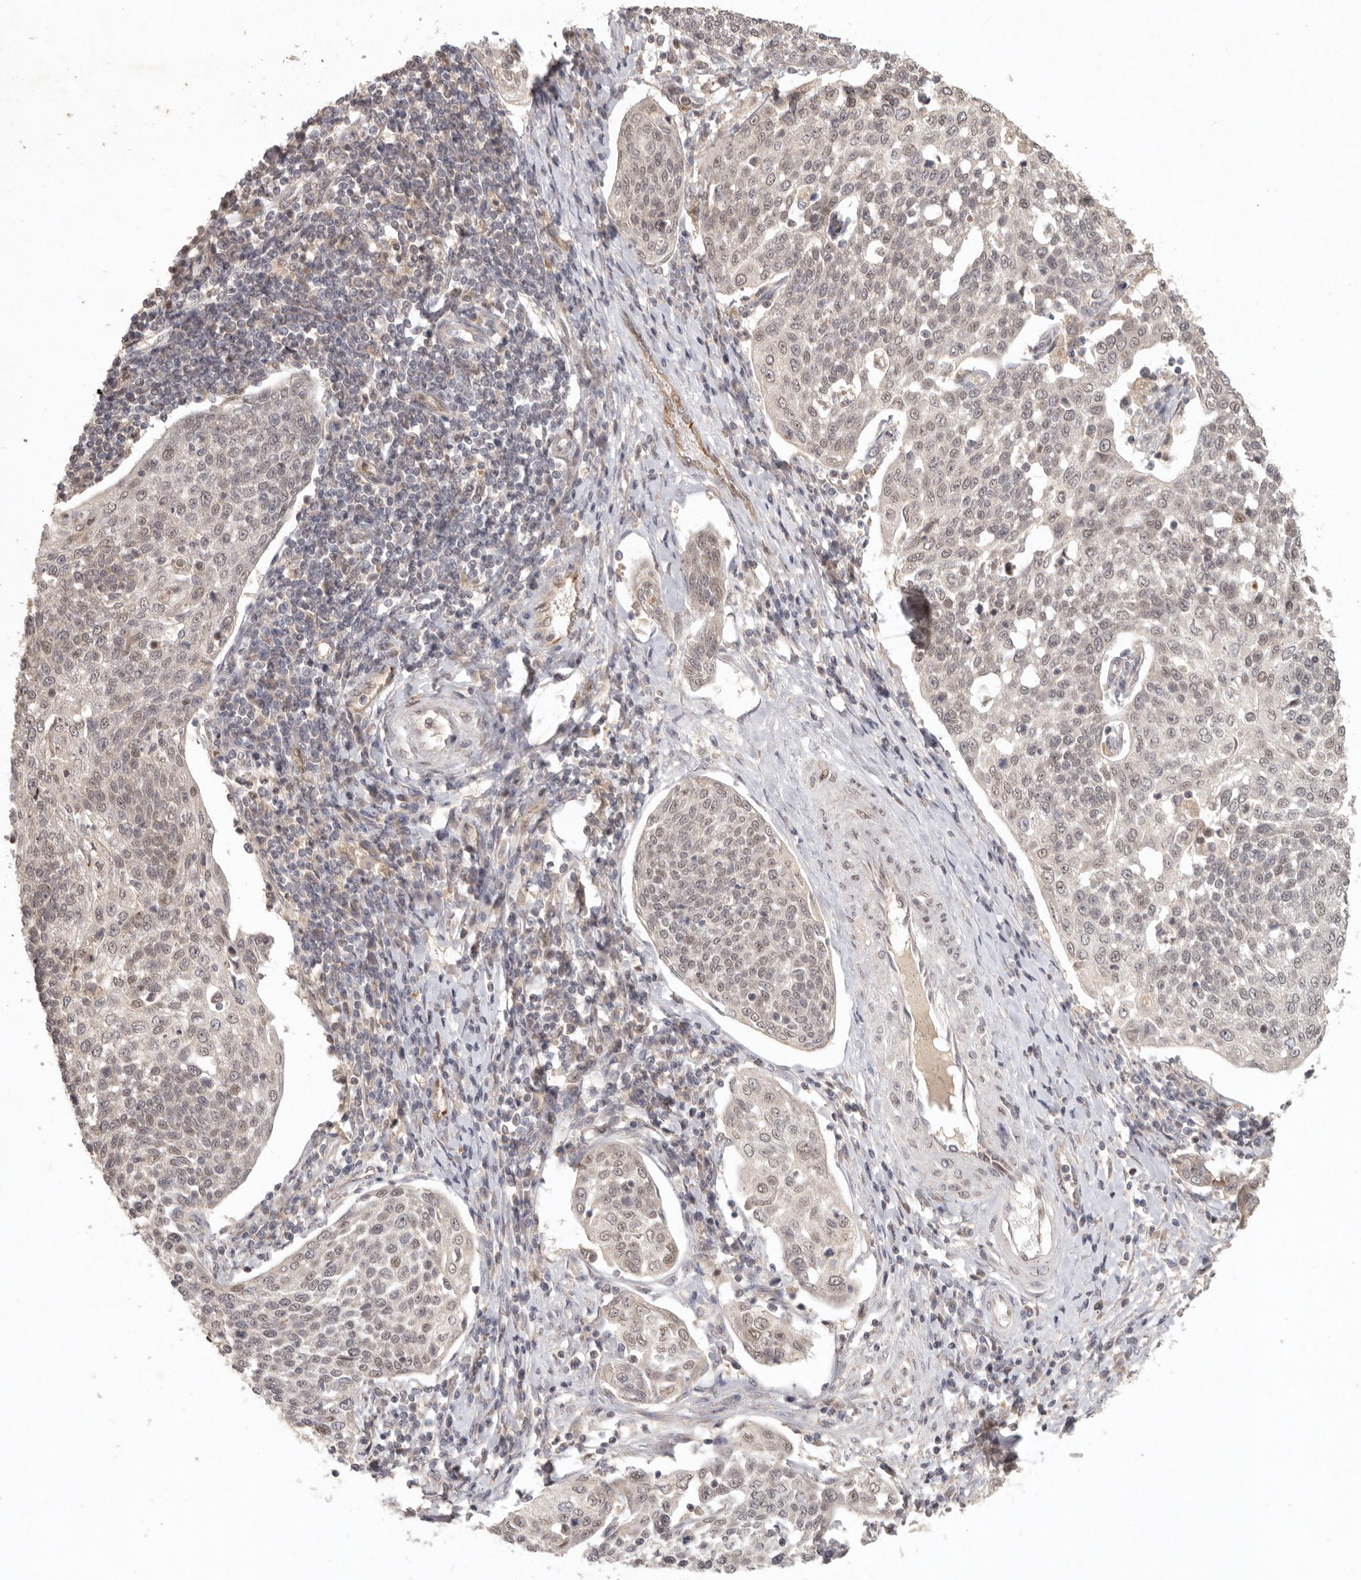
{"staining": {"intensity": "weak", "quantity": ">75%", "location": "nuclear"}, "tissue": "cervical cancer", "cell_type": "Tumor cells", "image_type": "cancer", "snomed": [{"axis": "morphology", "description": "Squamous cell carcinoma, NOS"}, {"axis": "topography", "description": "Cervix"}], "caption": "A brown stain highlights weak nuclear expression of a protein in cervical squamous cell carcinoma tumor cells. Immunohistochemistry (ihc) stains the protein in brown and the nuclei are stained blue.", "gene": "LRRC75A", "patient": {"sex": "female", "age": 34}}